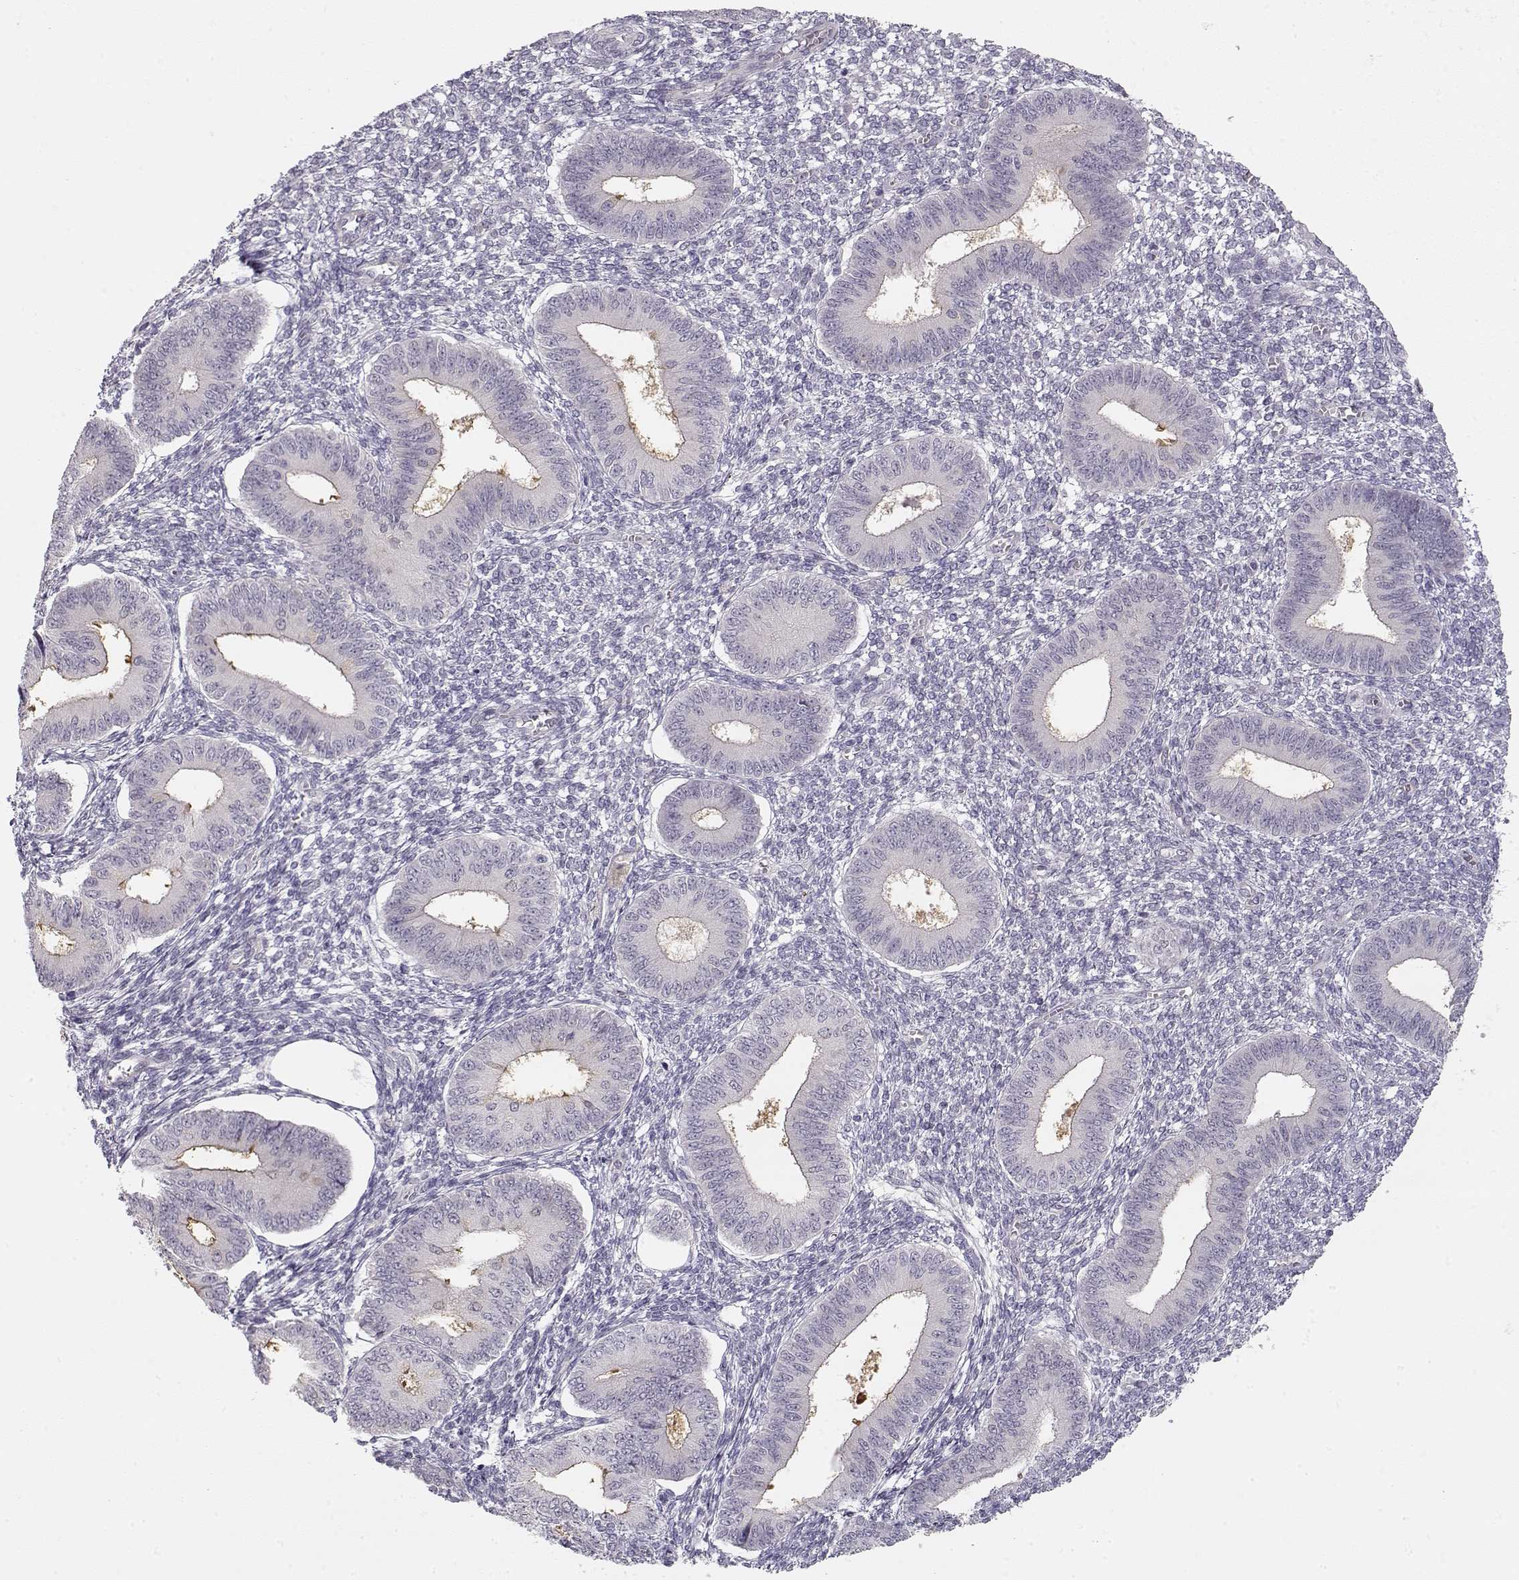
{"staining": {"intensity": "negative", "quantity": "none", "location": "none"}, "tissue": "endometrium", "cell_type": "Cells in endometrial stroma", "image_type": "normal", "snomed": [{"axis": "morphology", "description": "Normal tissue, NOS"}, {"axis": "topography", "description": "Endometrium"}], "caption": "This is an IHC image of normal human endometrium. There is no expression in cells in endometrial stroma.", "gene": "TTC26", "patient": {"sex": "female", "age": 42}}